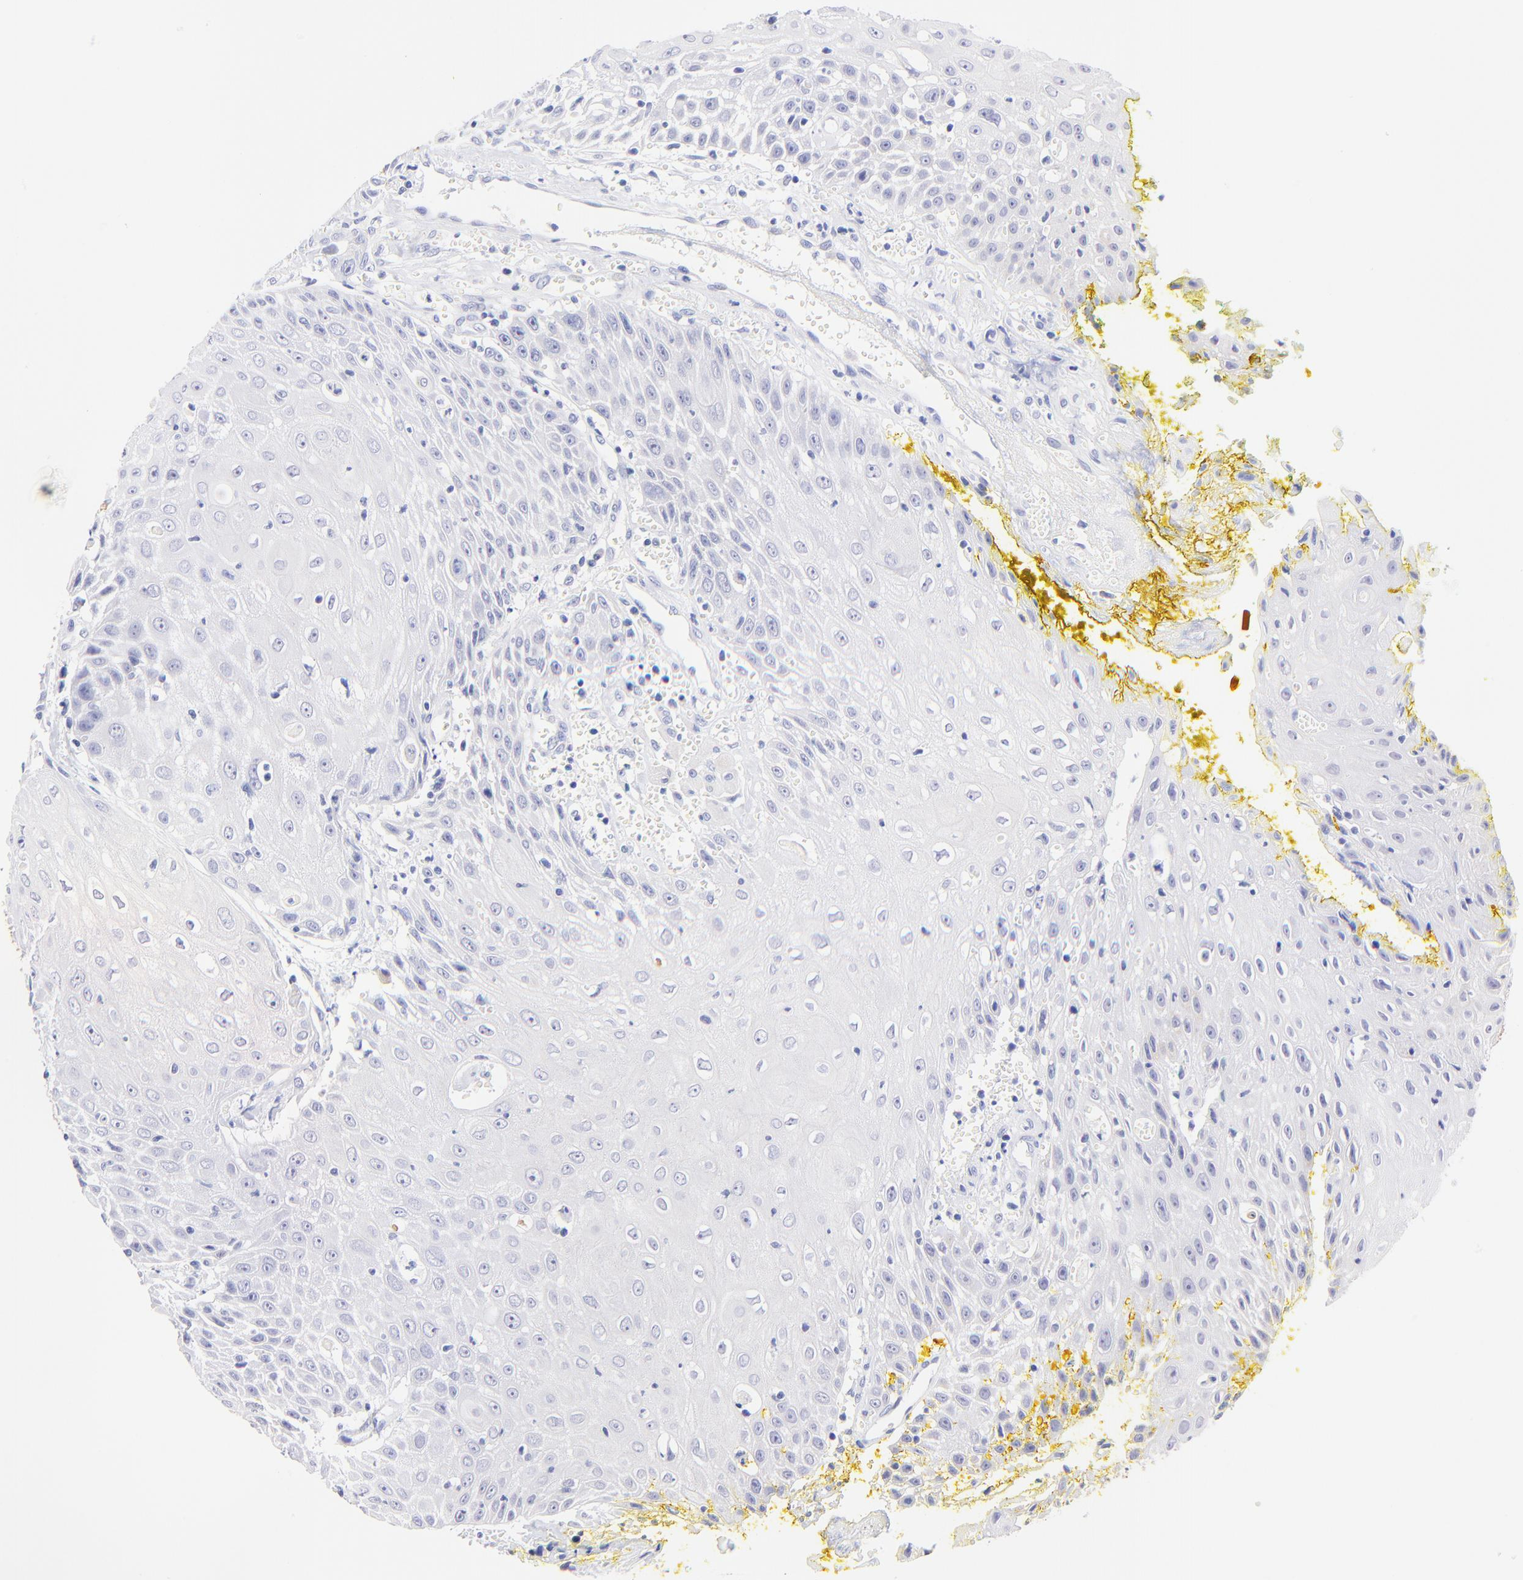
{"staining": {"intensity": "negative", "quantity": "none", "location": "none"}, "tissue": "head and neck cancer", "cell_type": "Tumor cells", "image_type": "cancer", "snomed": [{"axis": "morphology", "description": "Squamous cell carcinoma, NOS"}, {"axis": "topography", "description": "Oral tissue"}, {"axis": "topography", "description": "Head-Neck"}], "caption": "Immunohistochemistry image of head and neck cancer stained for a protein (brown), which displays no positivity in tumor cells. Nuclei are stained in blue.", "gene": "RAB3A", "patient": {"sex": "female", "age": 82}}